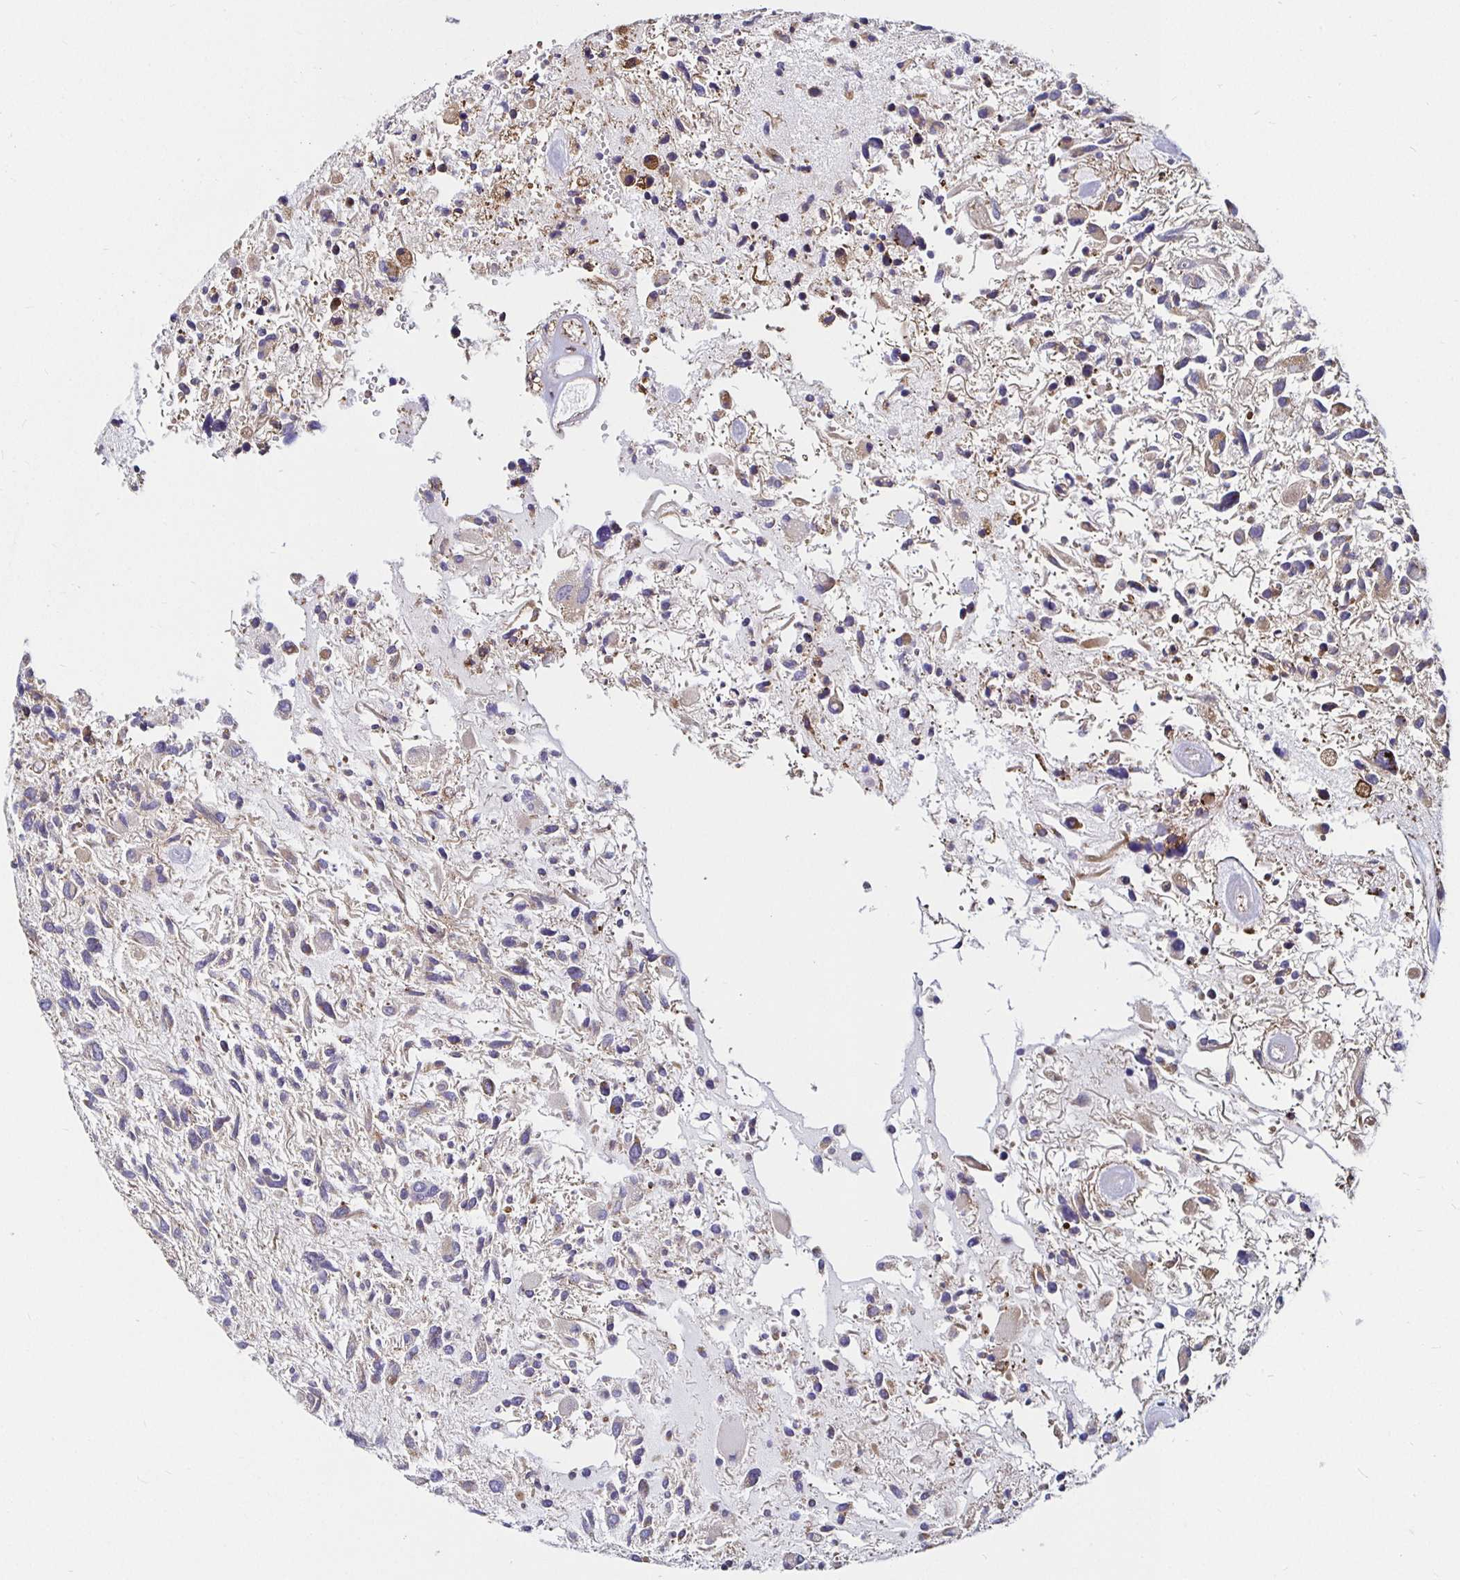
{"staining": {"intensity": "moderate", "quantity": "<25%", "location": "cytoplasmic/membranous"}, "tissue": "glioma", "cell_type": "Tumor cells", "image_type": "cancer", "snomed": [{"axis": "morphology", "description": "Glioma, malignant, High grade"}, {"axis": "topography", "description": "Brain"}], "caption": "Human glioma stained for a protein (brown) shows moderate cytoplasmic/membranous positive expression in approximately <25% of tumor cells.", "gene": "SMYD3", "patient": {"sex": "female", "age": 11}}